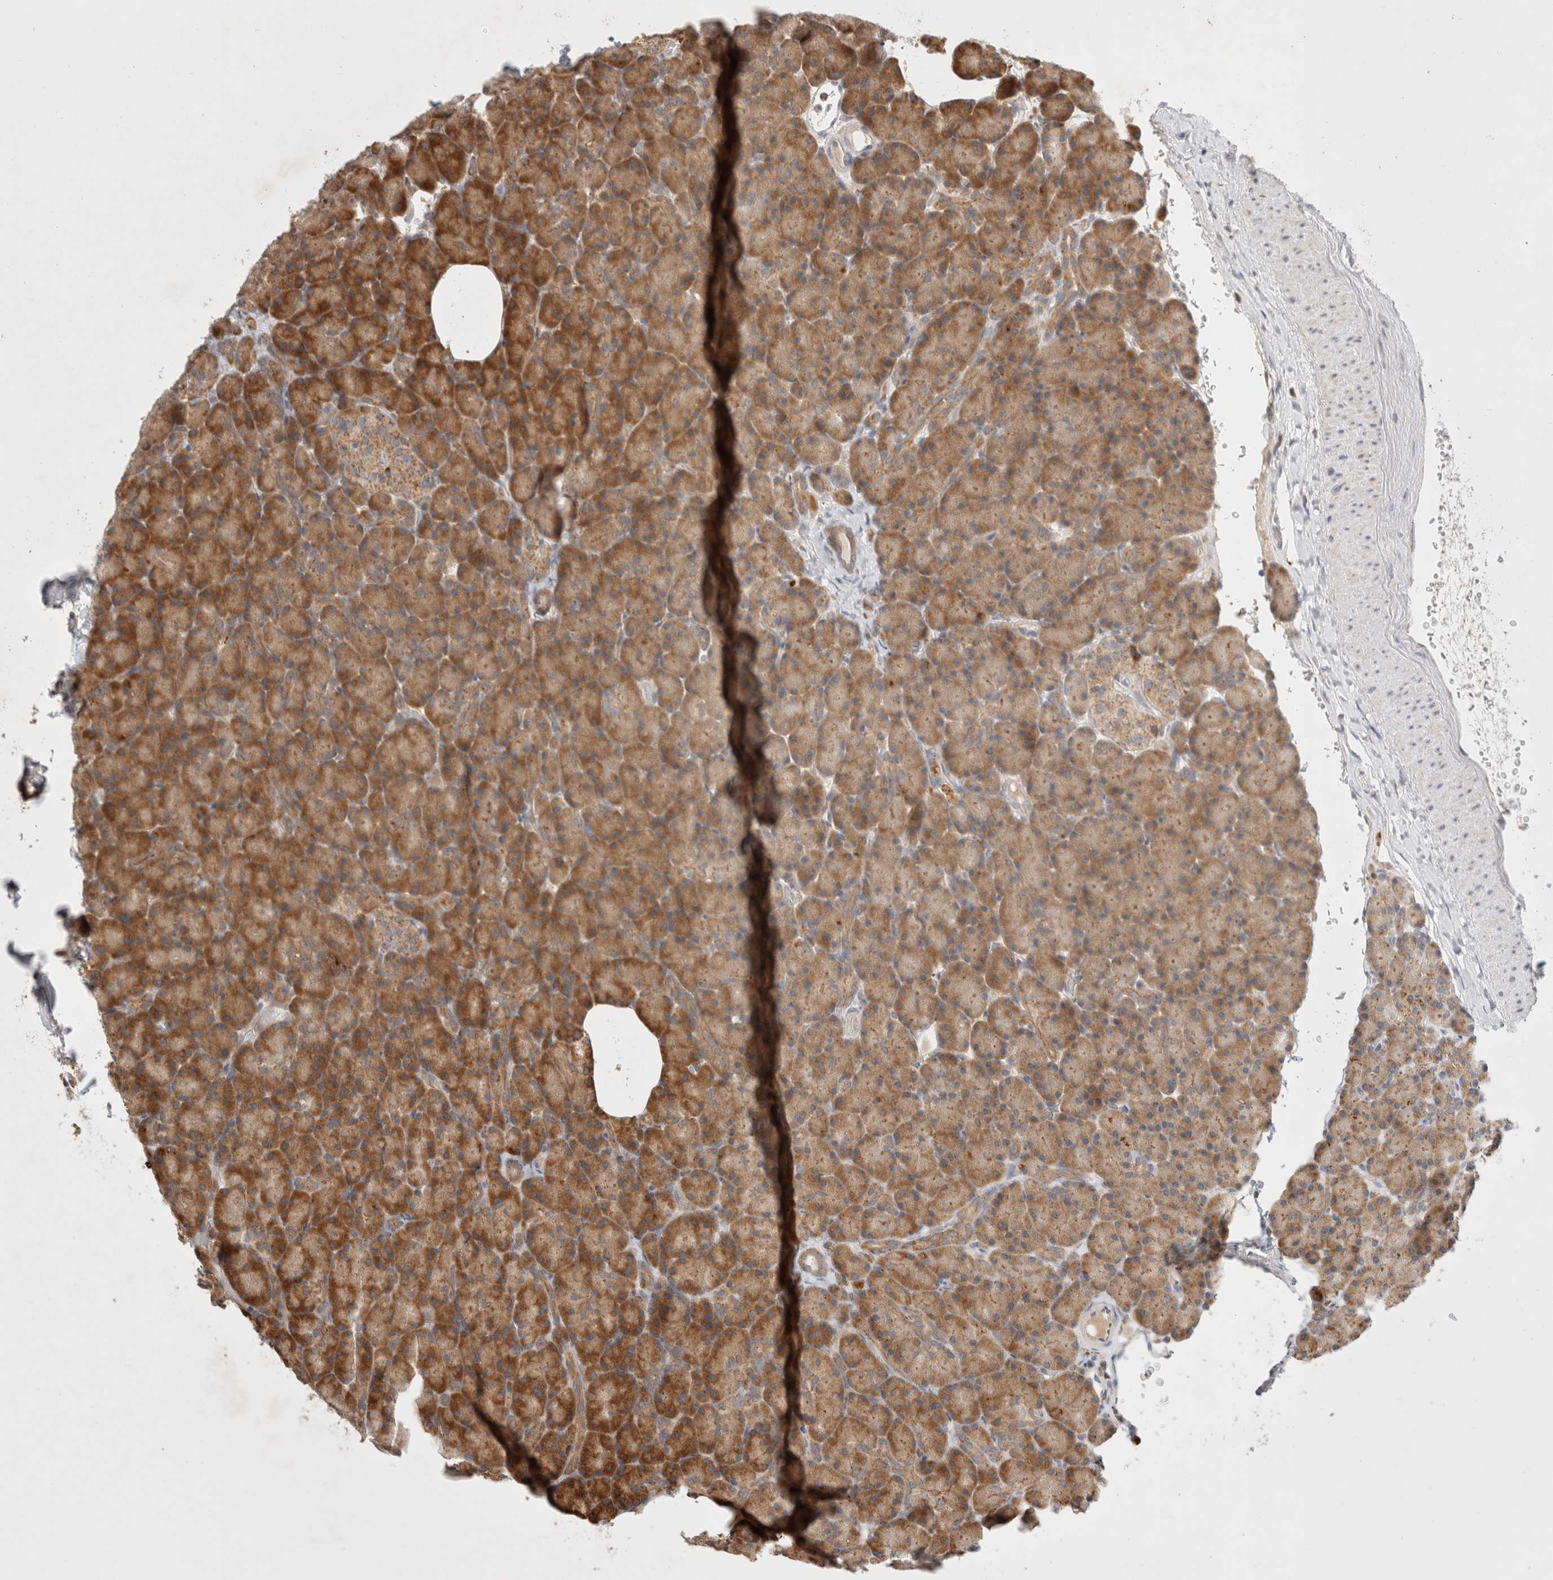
{"staining": {"intensity": "strong", "quantity": ">75%", "location": "cytoplasmic/membranous"}, "tissue": "pancreas", "cell_type": "Exocrine glandular cells", "image_type": "normal", "snomed": [{"axis": "morphology", "description": "Normal tissue, NOS"}, {"axis": "topography", "description": "Pancreas"}], "caption": "Immunohistochemistry histopathology image of unremarkable pancreas: pancreas stained using IHC demonstrates high levels of strong protein expression localized specifically in the cytoplasmic/membranous of exocrine glandular cells, appearing as a cytoplasmic/membranous brown color.", "gene": "HROB", "patient": {"sex": "female", "age": 43}}